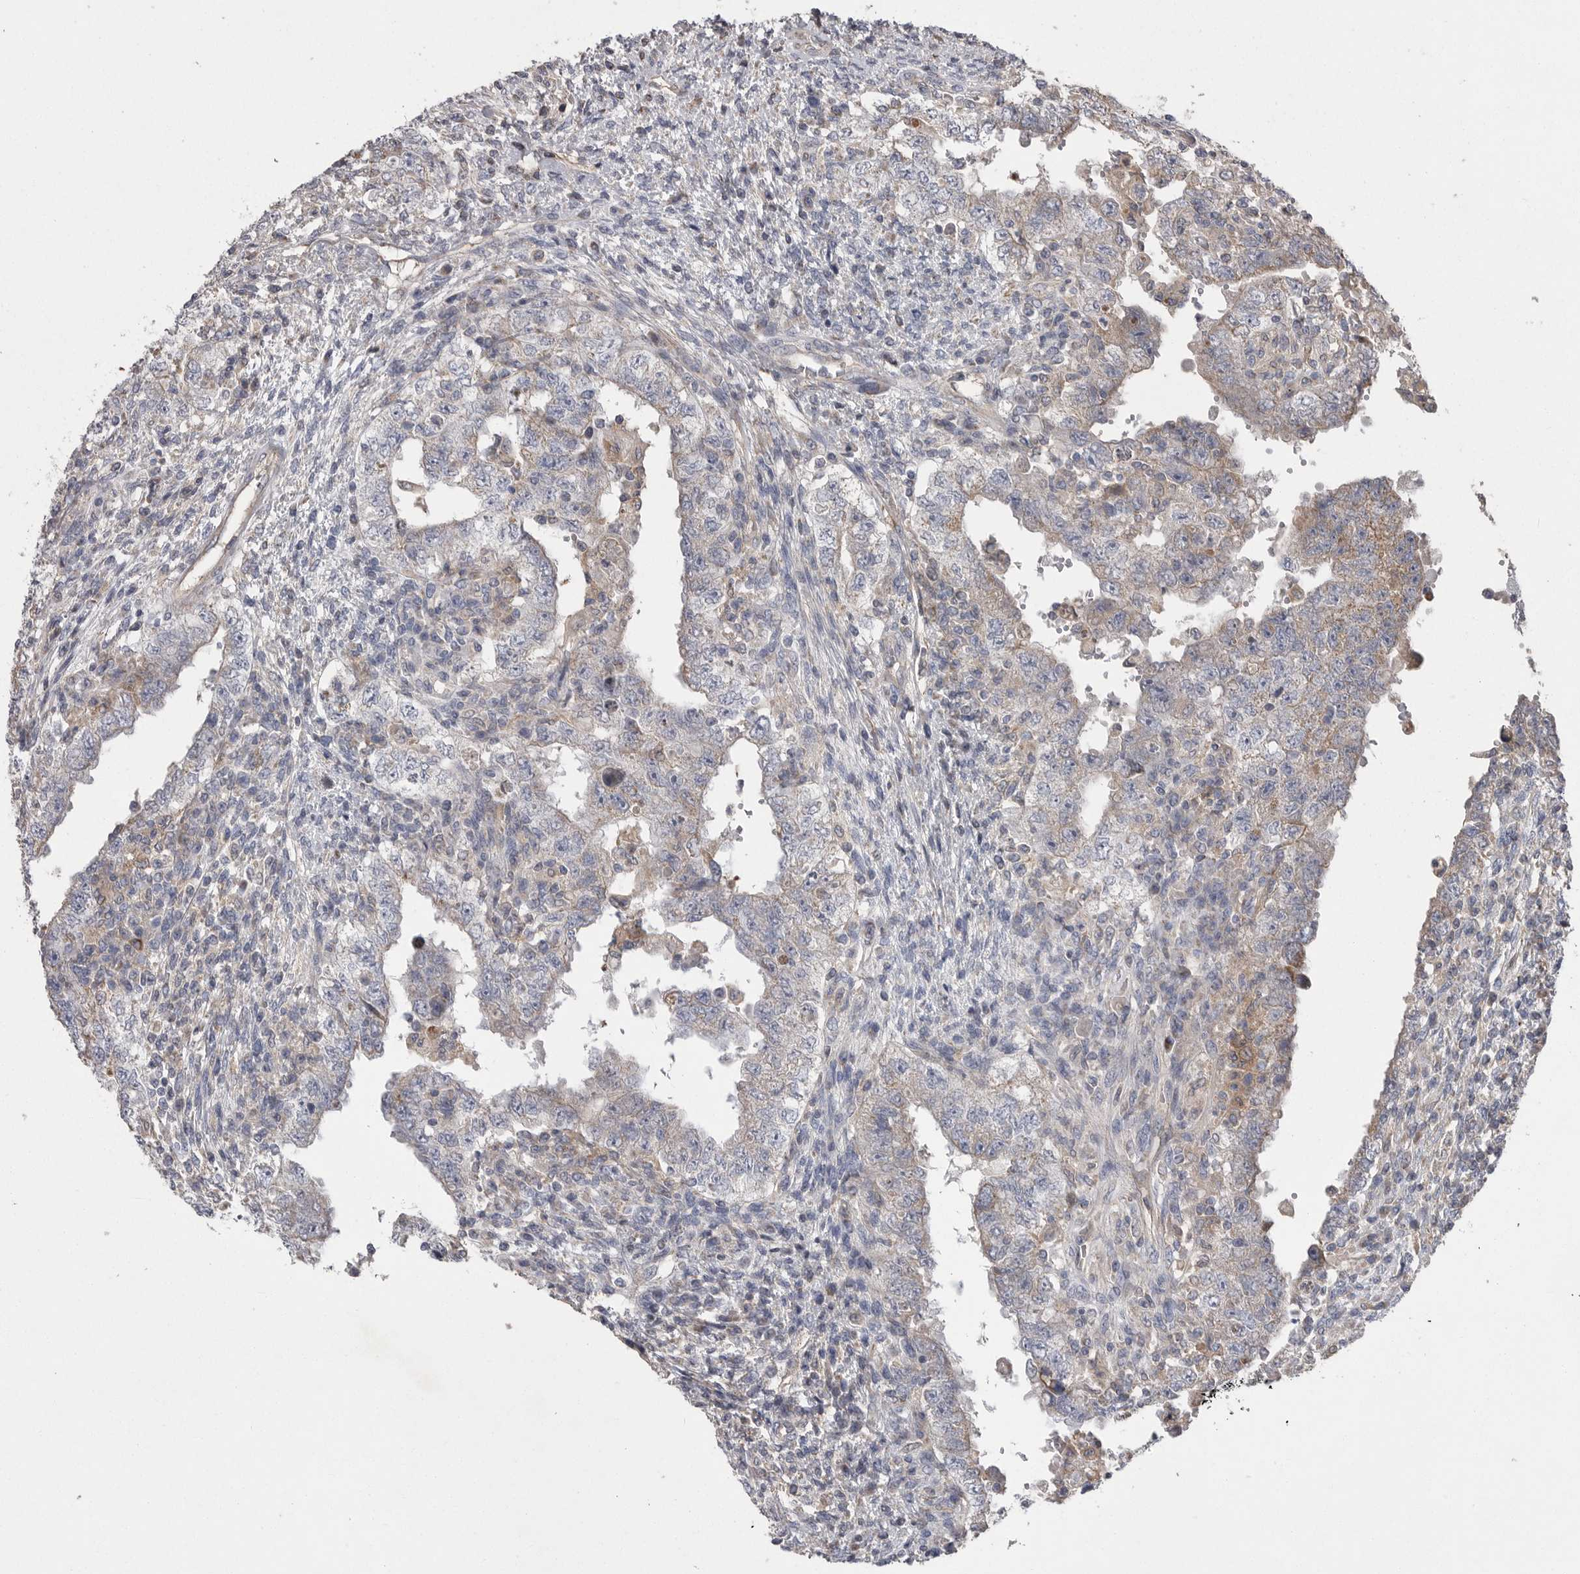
{"staining": {"intensity": "weak", "quantity": "<25%", "location": "cytoplasmic/membranous"}, "tissue": "testis cancer", "cell_type": "Tumor cells", "image_type": "cancer", "snomed": [{"axis": "morphology", "description": "Carcinoma, Embryonal, NOS"}, {"axis": "topography", "description": "Testis"}], "caption": "Immunohistochemical staining of embryonal carcinoma (testis) shows no significant expression in tumor cells. Brightfield microscopy of immunohistochemistry stained with DAB (3,3'-diaminobenzidine) (brown) and hematoxylin (blue), captured at high magnification.", "gene": "CRP", "patient": {"sex": "male", "age": 26}}